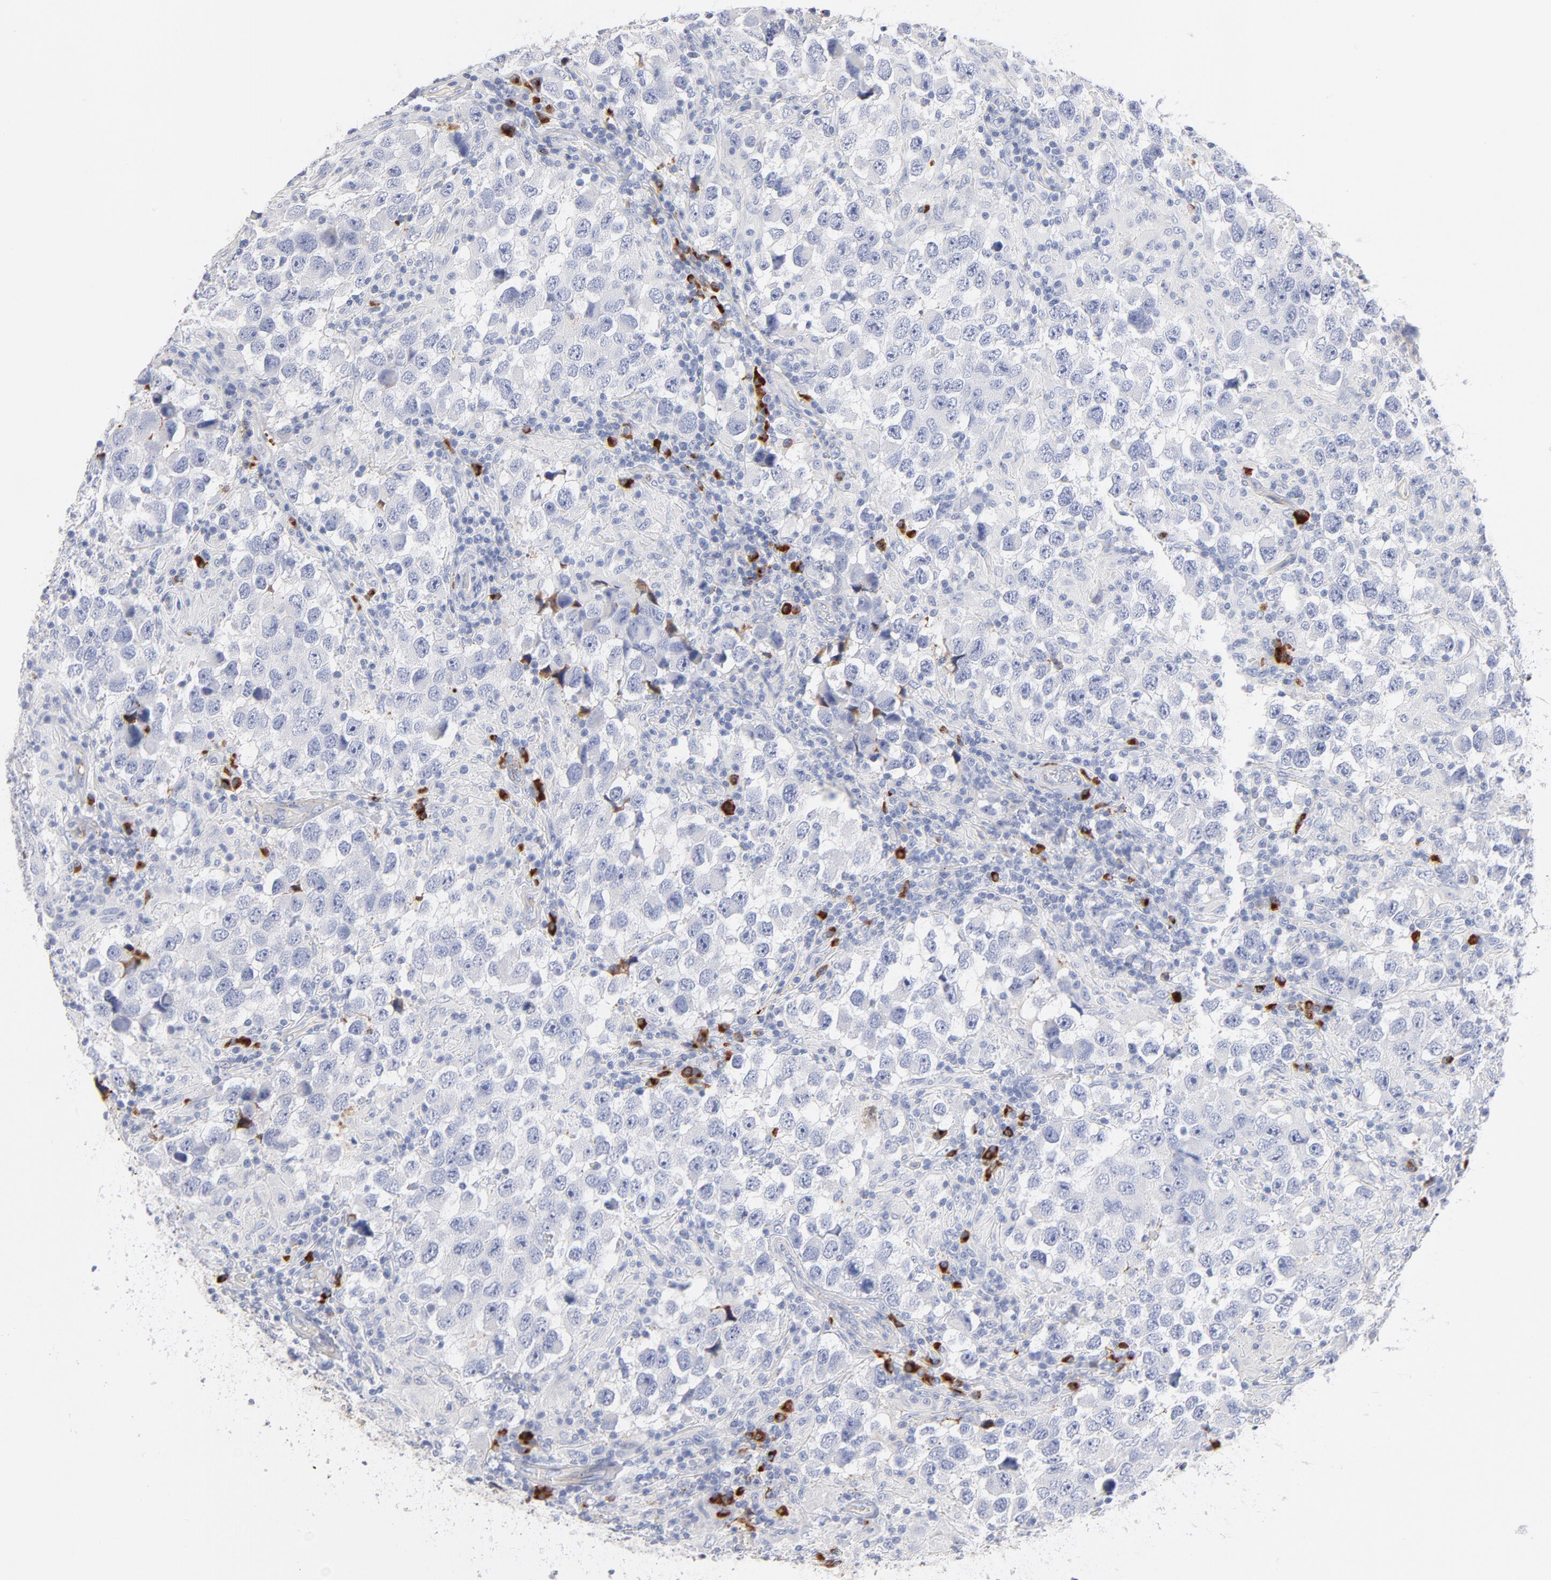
{"staining": {"intensity": "negative", "quantity": "none", "location": "none"}, "tissue": "testis cancer", "cell_type": "Tumor cells", "image_type": "cancer", "snomed": [{"axis": "morphology", "description": "Carcinoma, Embryonal, NOS"}, {"axis": "topography", "description": "Testis"}], "caption": "The histopathology image displays no significant positivity in tumor cells of testis embryonal carcinoma.", "gene": "PLAT", "patient": {"sex": "male", "age": 21}}